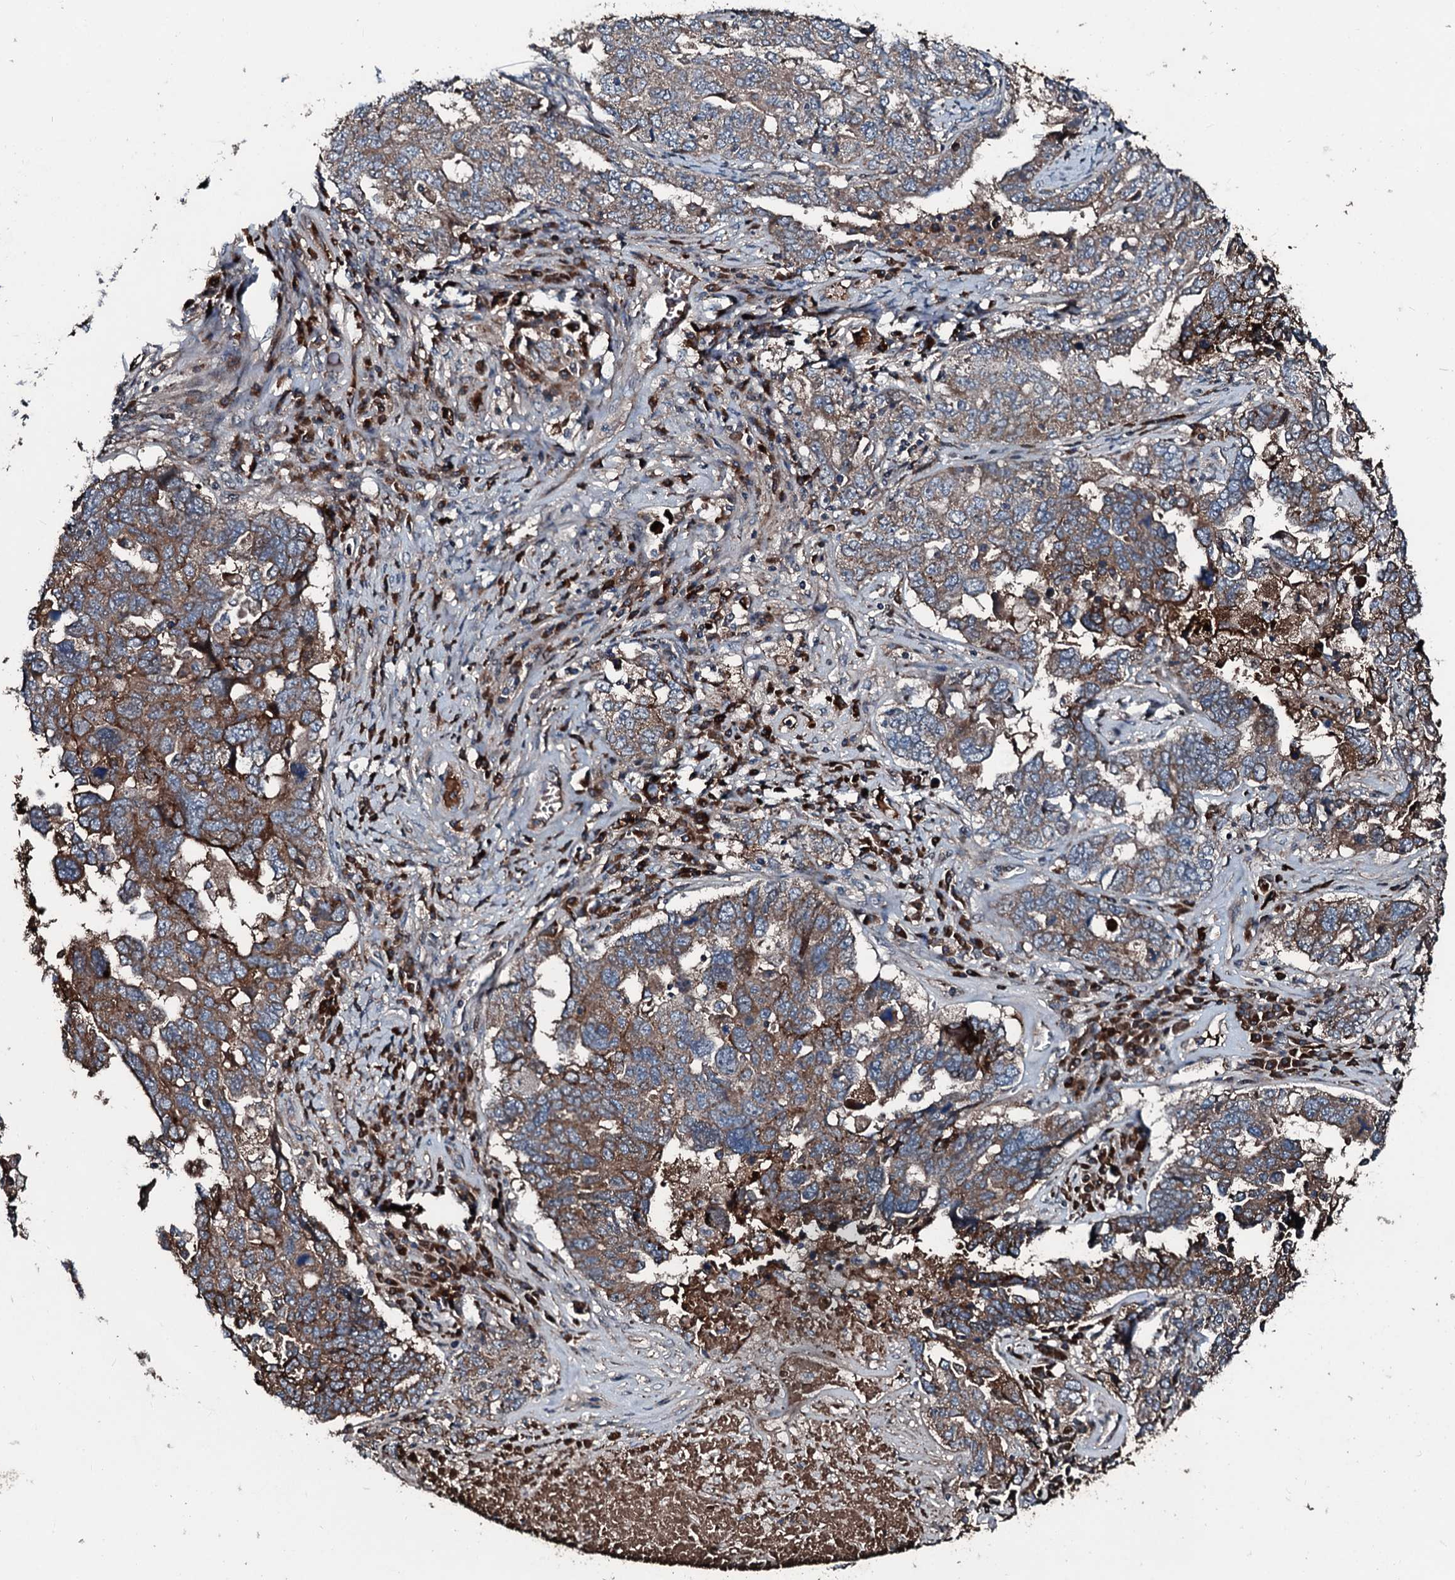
{"staining": {"intensity": "moderate", "quantity": ">75%", "location": "cytoplasmic/membranous"}, "tissue": "ovarian cancer", "cell_type": "Tumor cells", "image_type": "cancer", "snomed": [{"axis": "morphology", "description": "Carcinoma, endometroid"}, {"axis": "topography", "description": "Ovary"}], "caption": "Immunohistochemistry photomicrograph of neoplastic tissue: human ovarian endometroid carcinoma stained using immunohistochemistry (IHC) reveals medium levels of moderate protein expression localized specifically in the cytoplasmic/membranous of tumor cells, appearing as a cytoplasmic/membranous brown color.", "gene": "AARS1", "patient": {"sex": "female", "age": 62}}